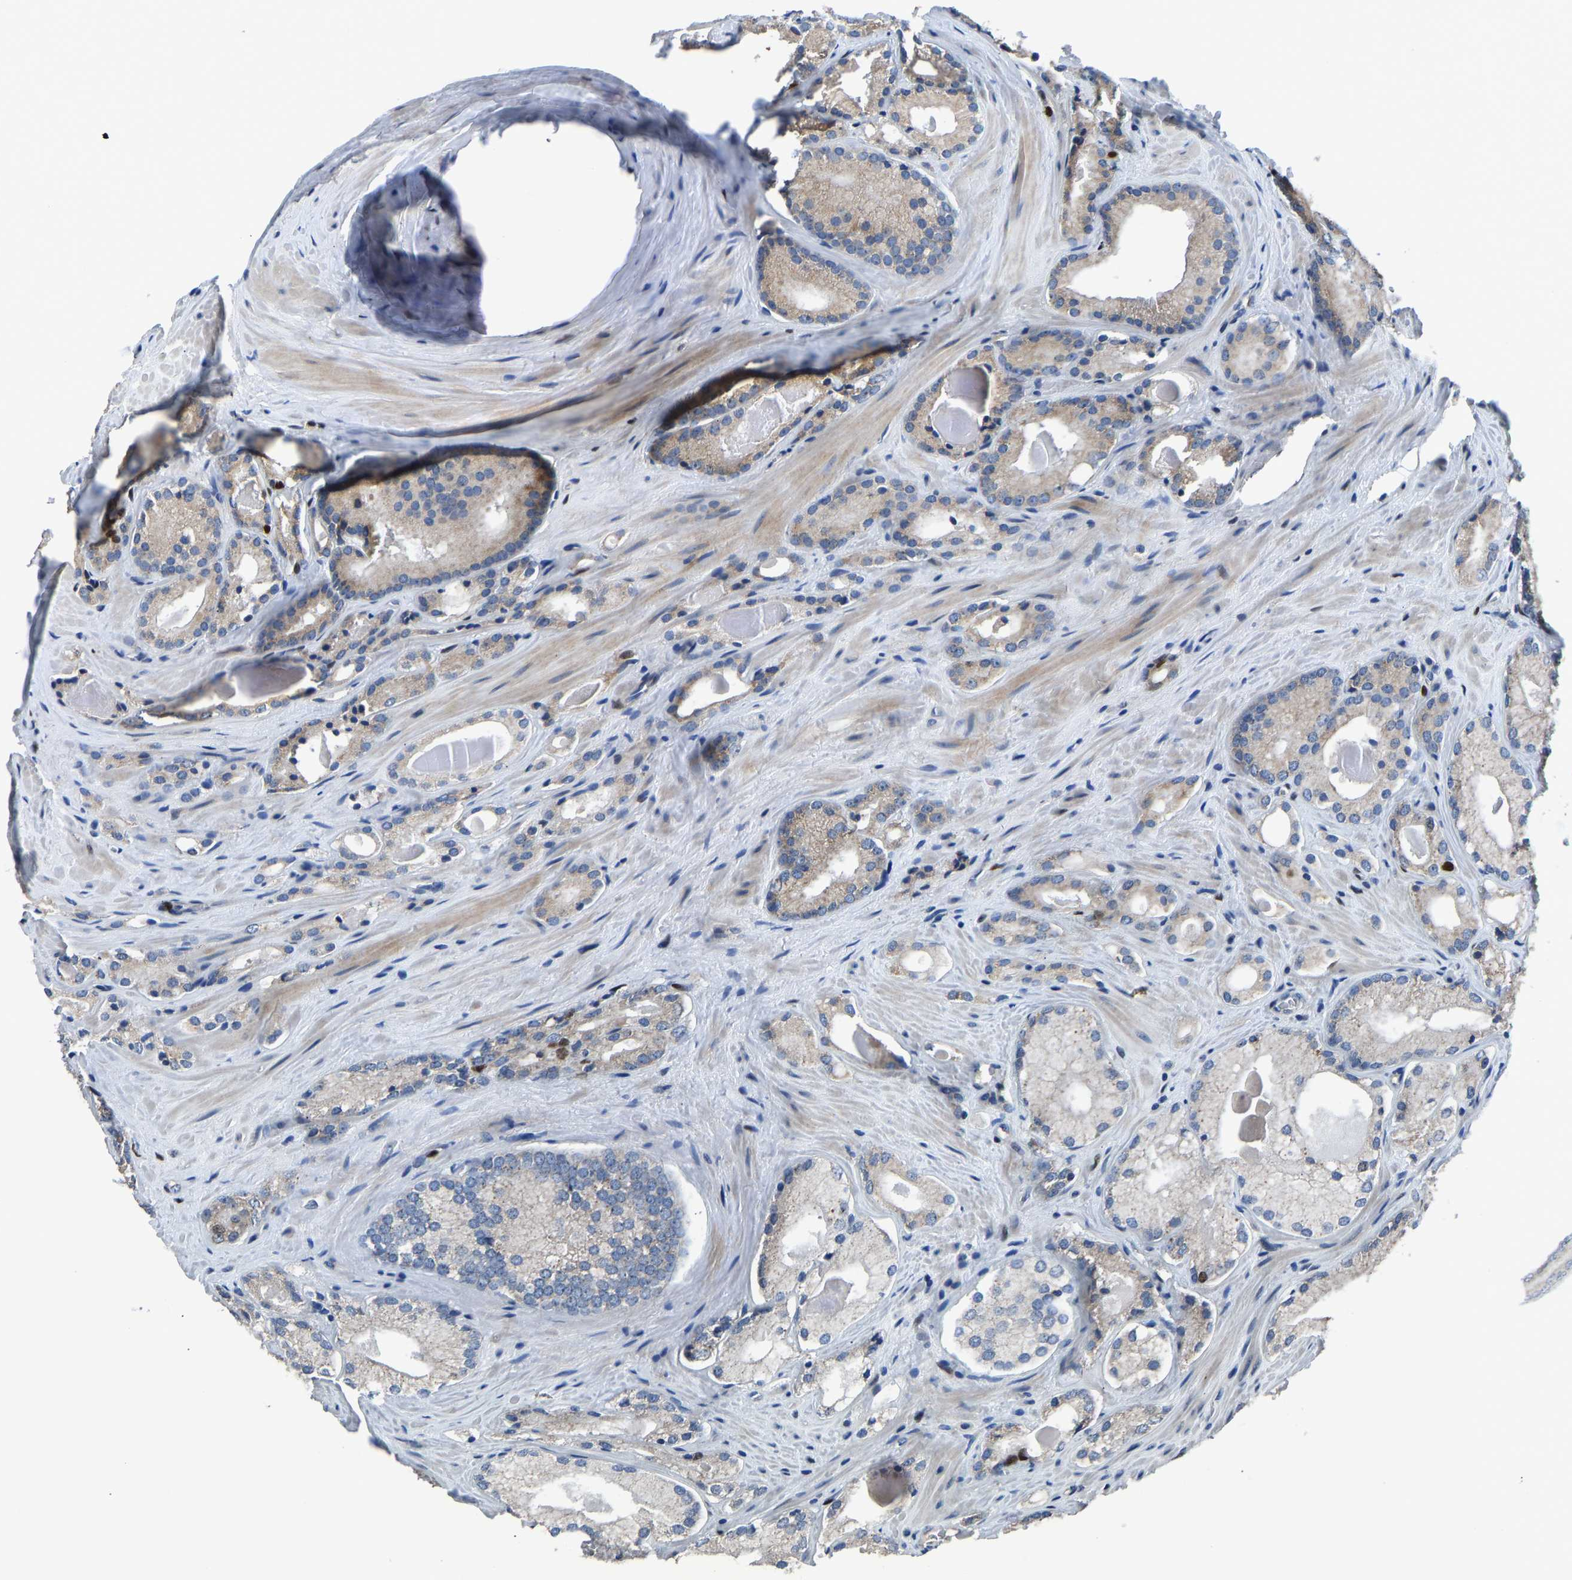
{"staining": {"intensity": "negative", "quantity": "none", "location": "none"}, "tissue": "prostate cancer", "cell_type": "Tumor cells", "image_type": "cancer", "snomed": [{"axis": "morphology", "description": "Adenocarcinoma, Low grade"}, {"axis": "topography", "description": "Prostate"}], "caption": "Immunohistochemistry photomicrograph of neoplastic tissue: human prostate cancer stained with DAB shows no significant protein staining in tumor cells.", "gene": "EGR1", "patient": {"sex": "male", "age": 65}}